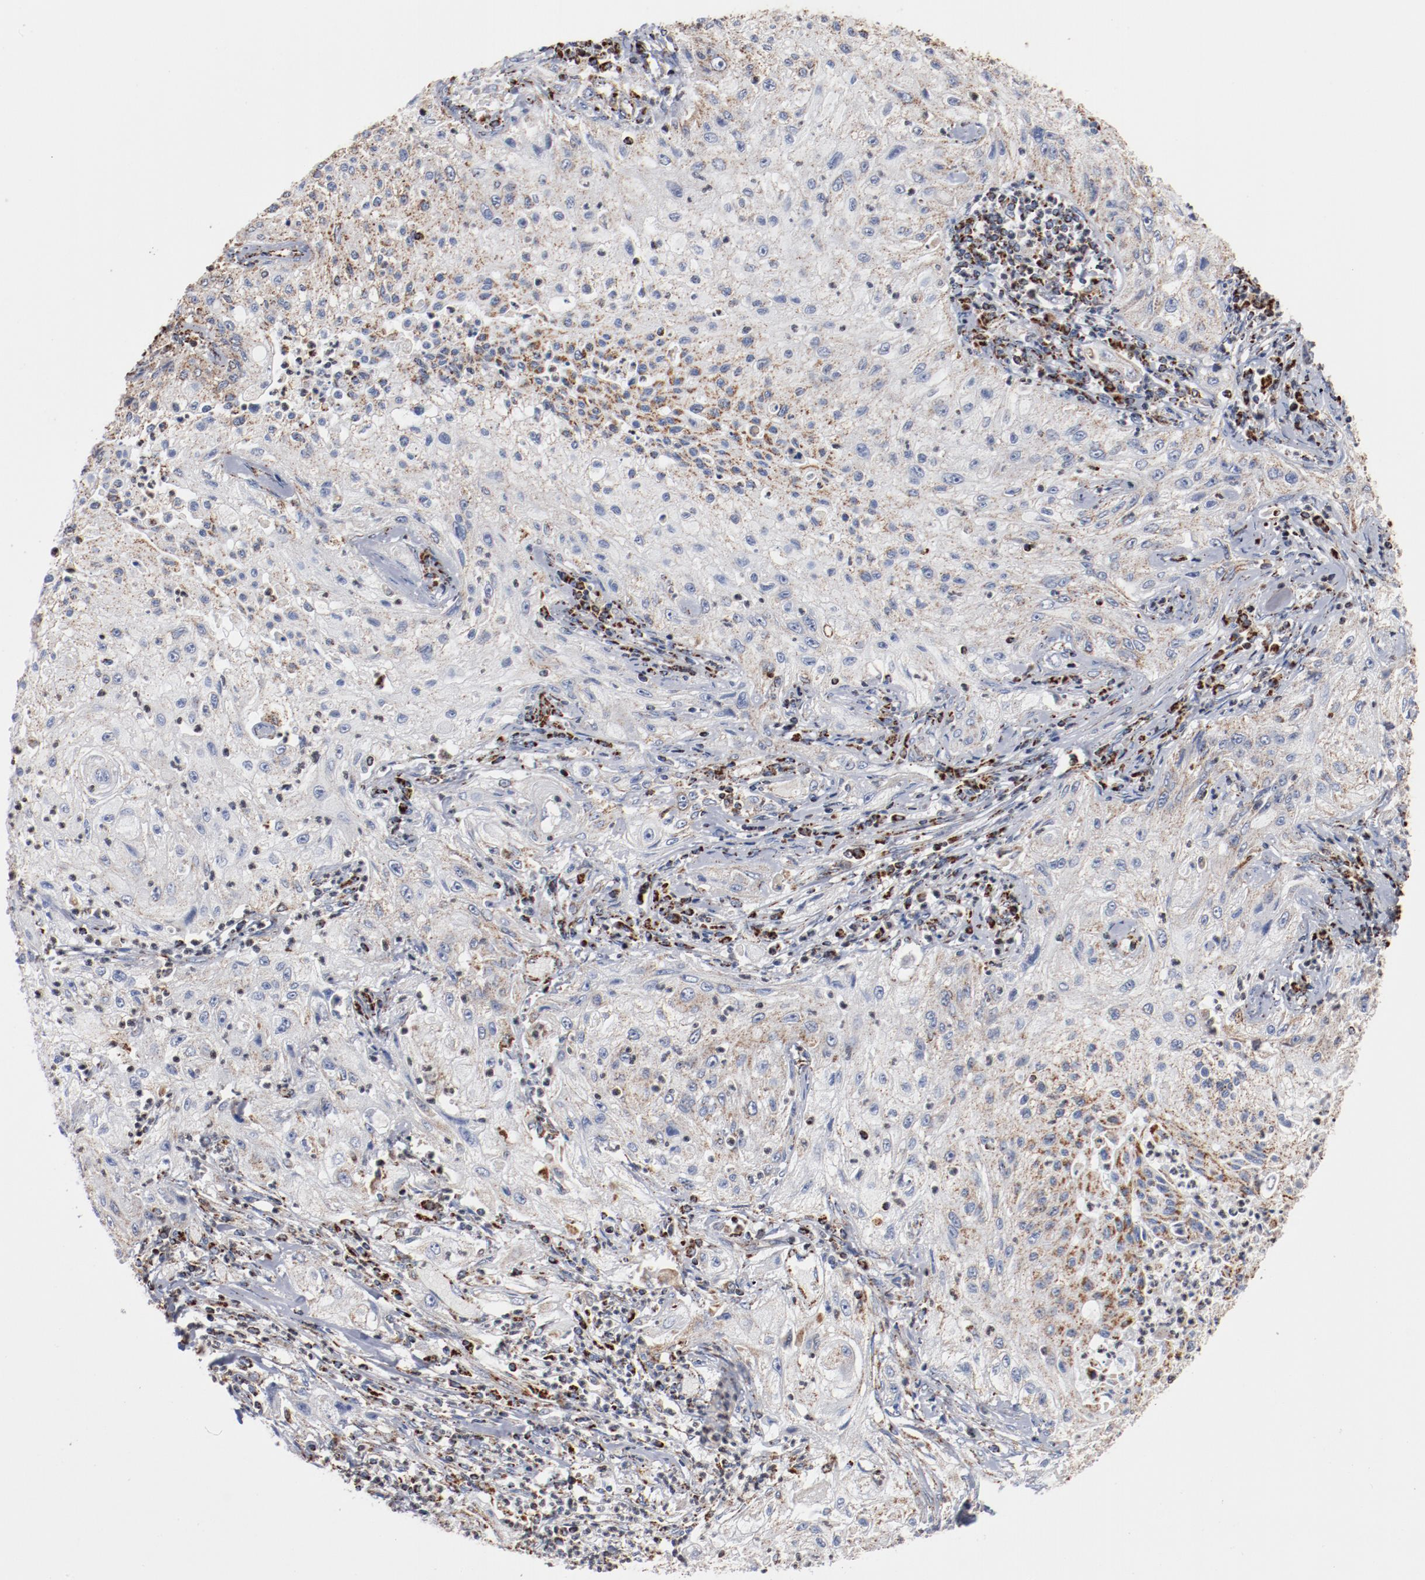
{"staining": {"intensity": "weak", "quantity": "<25%", "location": "cytoplasmic/membranous"}, "tissue": "lung cancer", "cell_type": "Tumor cells", "image_type": "cancer", "snomed": [{"axis": "morphology", "description": "Inflammation, NOS"}, {"axis": "morphology", "description": "Squamous cell carcinoma, NOS"}, {"axis": "topography", "description": "Lymph node"}, {"axis": "topography", "description": "Soft tissue"}, {"axis": "topography", "description": "Lung"}], "caption": "IHC of lung cancer (squamous cell carcinoma) exhibits no expression in tumor cells. The staining is performed using DAB (3,3'-diaminobenzidine) brown chromogen with nuclei counter-stained in using hematoxylin.", "gene": "NDUFS4", "patient": {"sex": "male", "age": 66}}